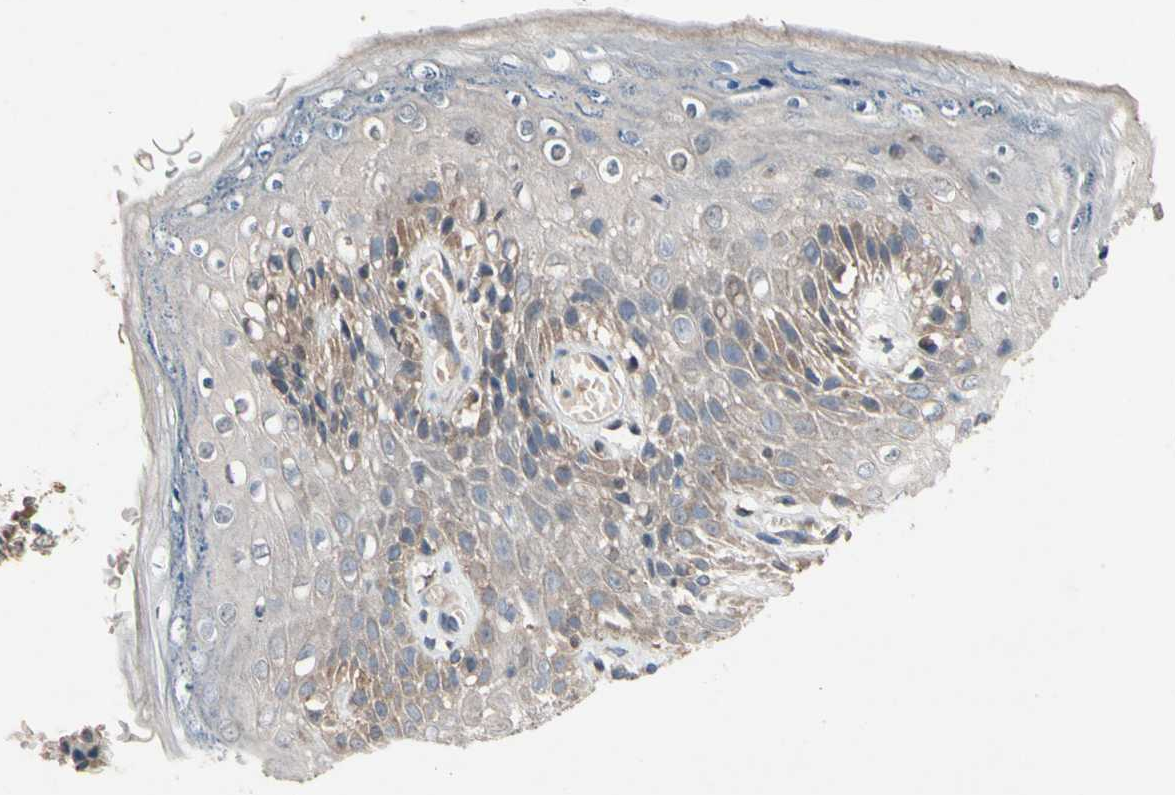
{"staining": {"intensity": "moderate", "quantity": ">75%", "location": "cytoplasmic/membranous"}, "tissue": "skin", "cell_type": "Epidermal cells", "image_type": "normal", "snomed": [{"axis": "morphology", "description": "Normal tissue, NOS"}, {"axis": "topography", "description": "Anal"}], "caption": "This photomicrograph exhibits immunohistochemistry staining of normal skin, with medium moderate cytoplasmic/membranous expression in approximately >75% of epidermal cells.", "gene": "PRDX4", "patient": {"sex": "female", "age": 46}}